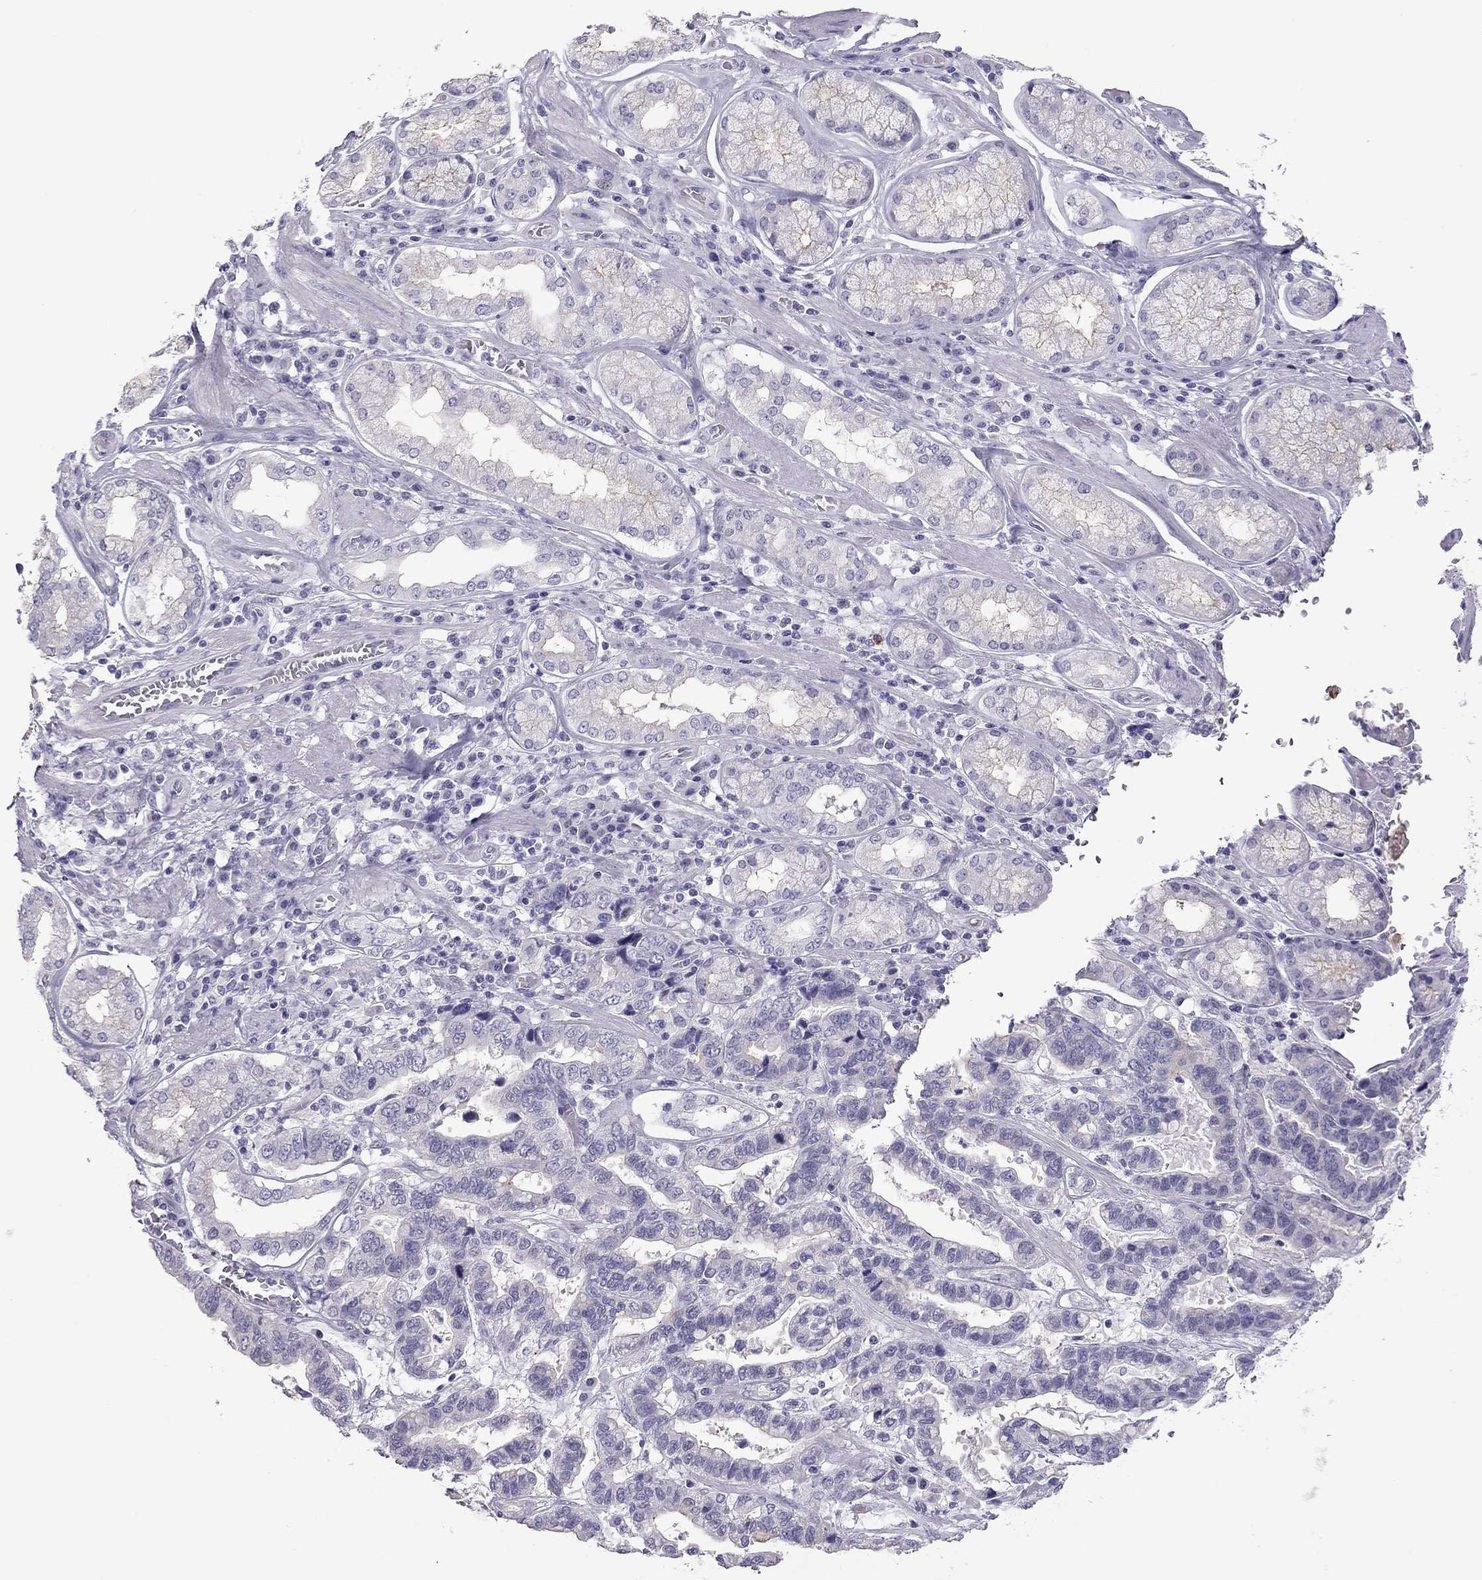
{"staining": {"intensity": "negative", "quantity": "none", "location": "none"}, "tissue": "stomach cancer", "cell_type": "Tumor cells", "image_type": "cancer", "snomed": [{"axis": "morphology", "description": "Adenocarcinoma, NOS"}, {"axis": "topography", "description": "Stomach, lower"}], "caption": "Tumor cells show no significant positivity in adenocarcinoma (stomach). (Immunohistochemistry, brightfield microscopy, high magnification).", "gene": "TEX14", "patient": {"sex": "female", "age": 76}}